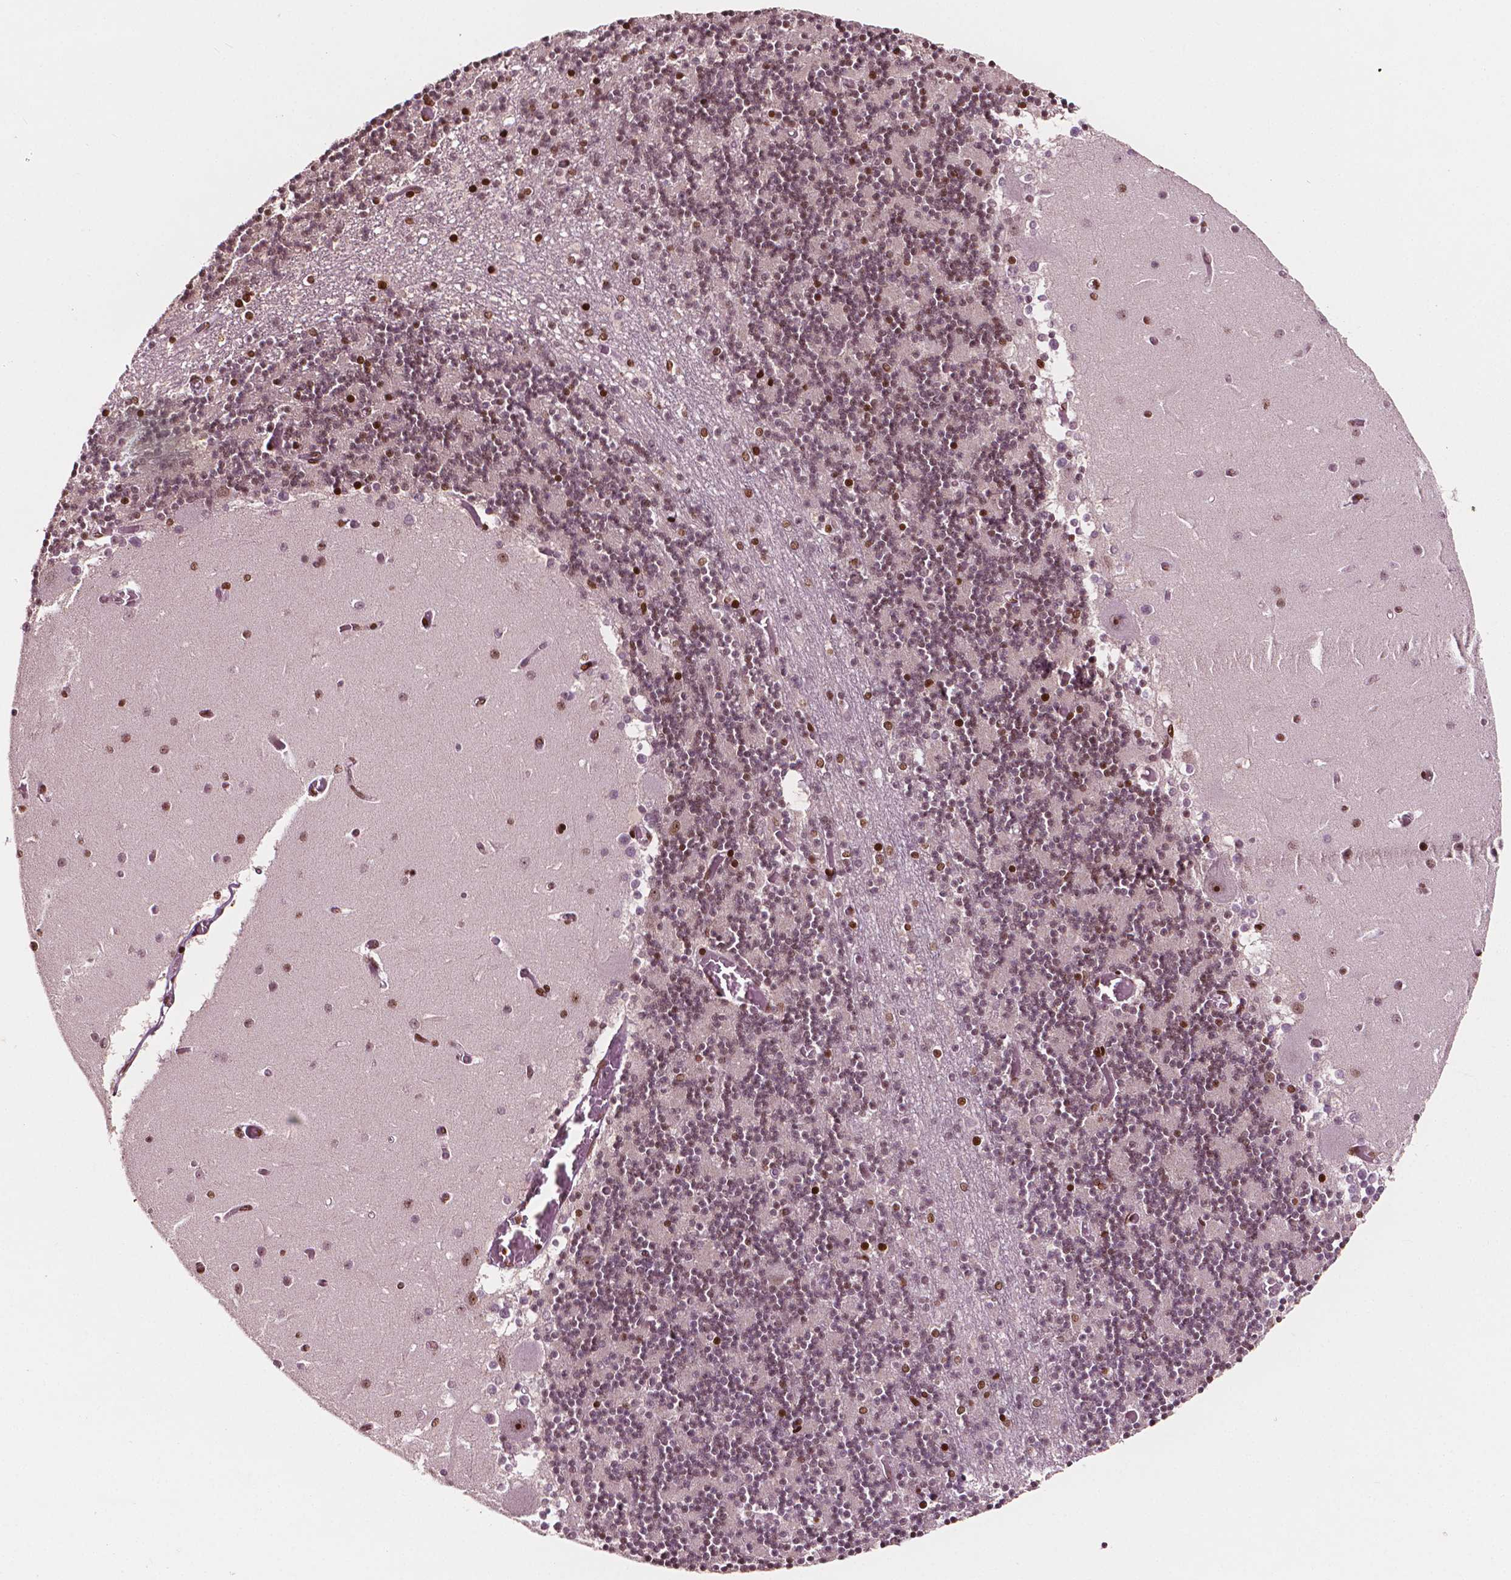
{"staining": {"intensity": "strong", "quantity": ">75%", "location": "nuclear"}, "tissue": "cerebellum", "cell_type": "Cells in granular layer", "image_type": "normal", "snomed": [{"axis": "morphology", "description": "Normal tissue, NOS"}, {"axis": "topography", "description": "Cerebellum"}], "caption": "Strong nuclear staining is identified in about >75% of cells in granular layer in normal cerebellum. (DAB (3,3'-diaminobenzidine) IHC, brown staining for protein, blue staining for nuclei).", "gene": "CTCF", "patient": {"sex": "female", "age": 28}}